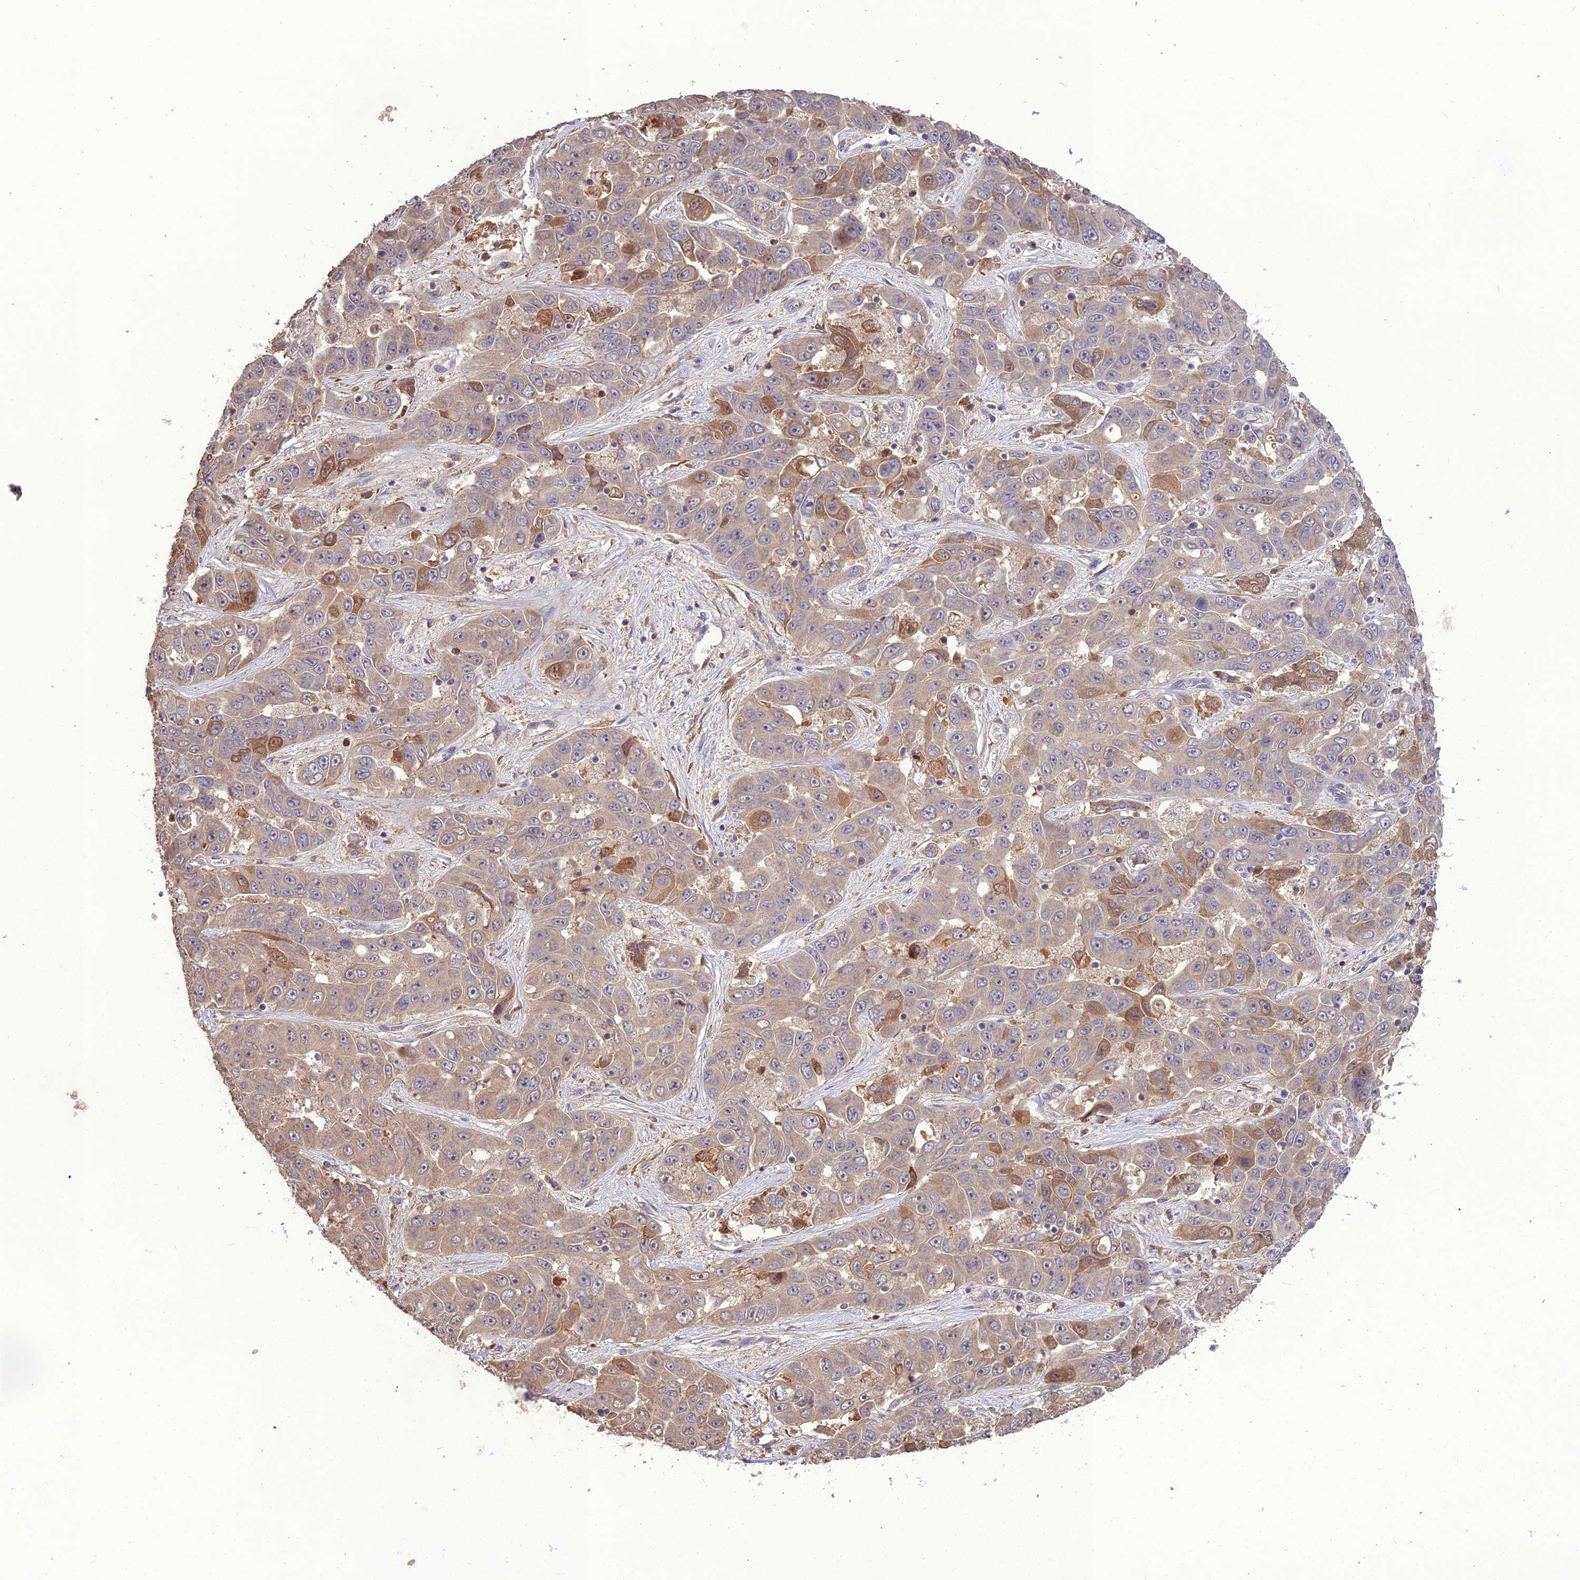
{"staining": {"intensity": "moderate", "quantity": "<25%", "location": "cytoplasmic/membranous"}, "tissue": "liver cancer", "cell_type": "Tumor cells", "image_type": "cancer", "snomed": [{"axis": "morphology", "description": "Cholangiocarcinoma"}, {"axis": "topography", "description": "Liver"}], "caption": "Human liver cancer (cholangiocarcinoma) stained with a protein marker reveals moderate staining in tumor cells.", "gene": "KCTD16", "patient": {"sex": "female", "age": 52}}